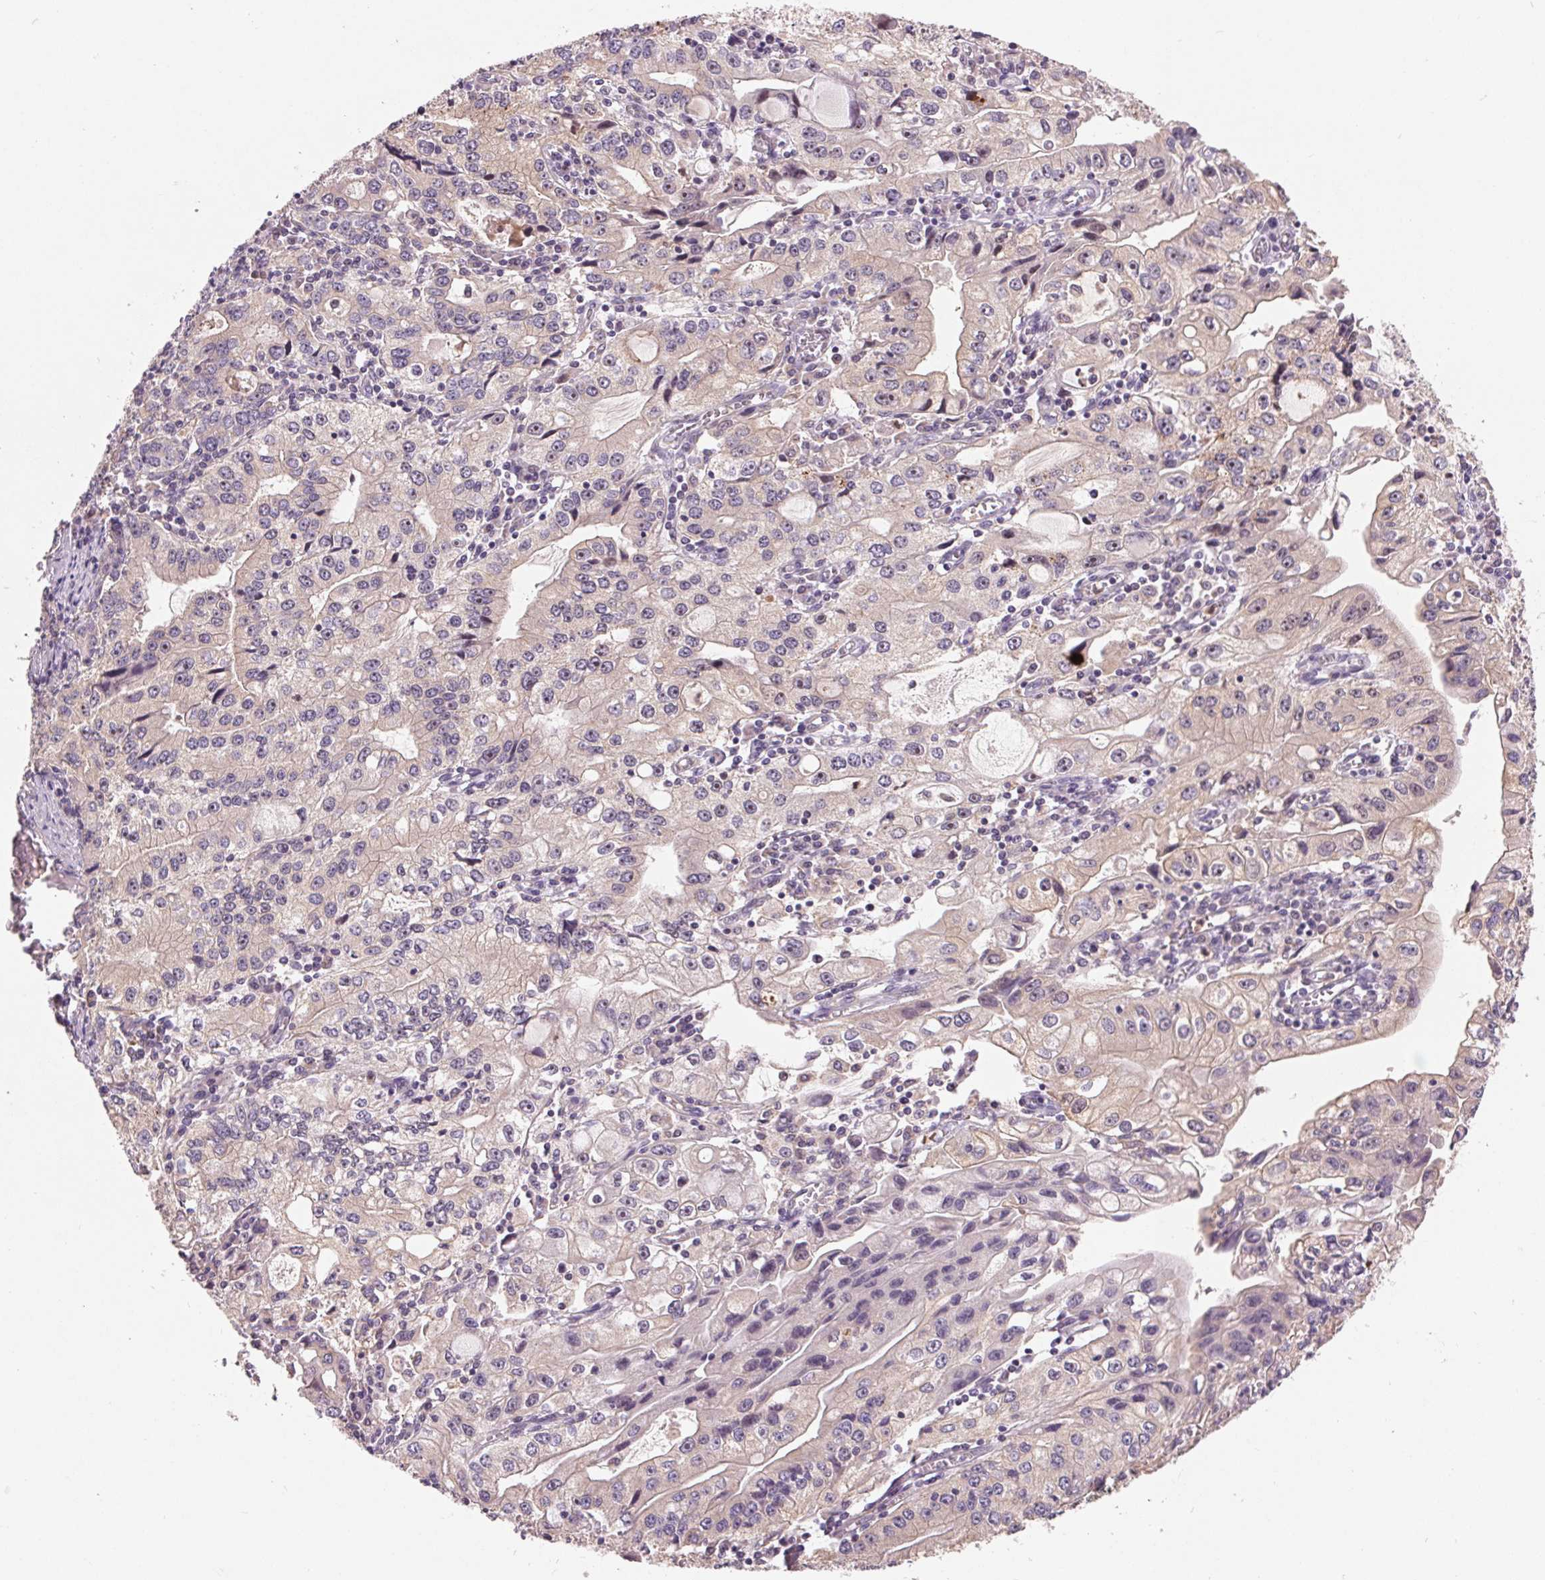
{"staining": {"intensity": "negative", "quantity": "none", "location": "none"}, "tissue": "stomach cancer", "cell_type": "Tumor cells", "image_type": "cancer", "snomed": [{"axis": "morphology", "description": "Adenocarcinoma, NOS"}, {"axis": "topography", "description": "Stomach, lower"}], "caption": "Tumor cells show no significant protein staining in stomach cancer (adenocarcinoma).", "gene": "RANBP3L", "patient": {"sex": "female", "age": 72}}